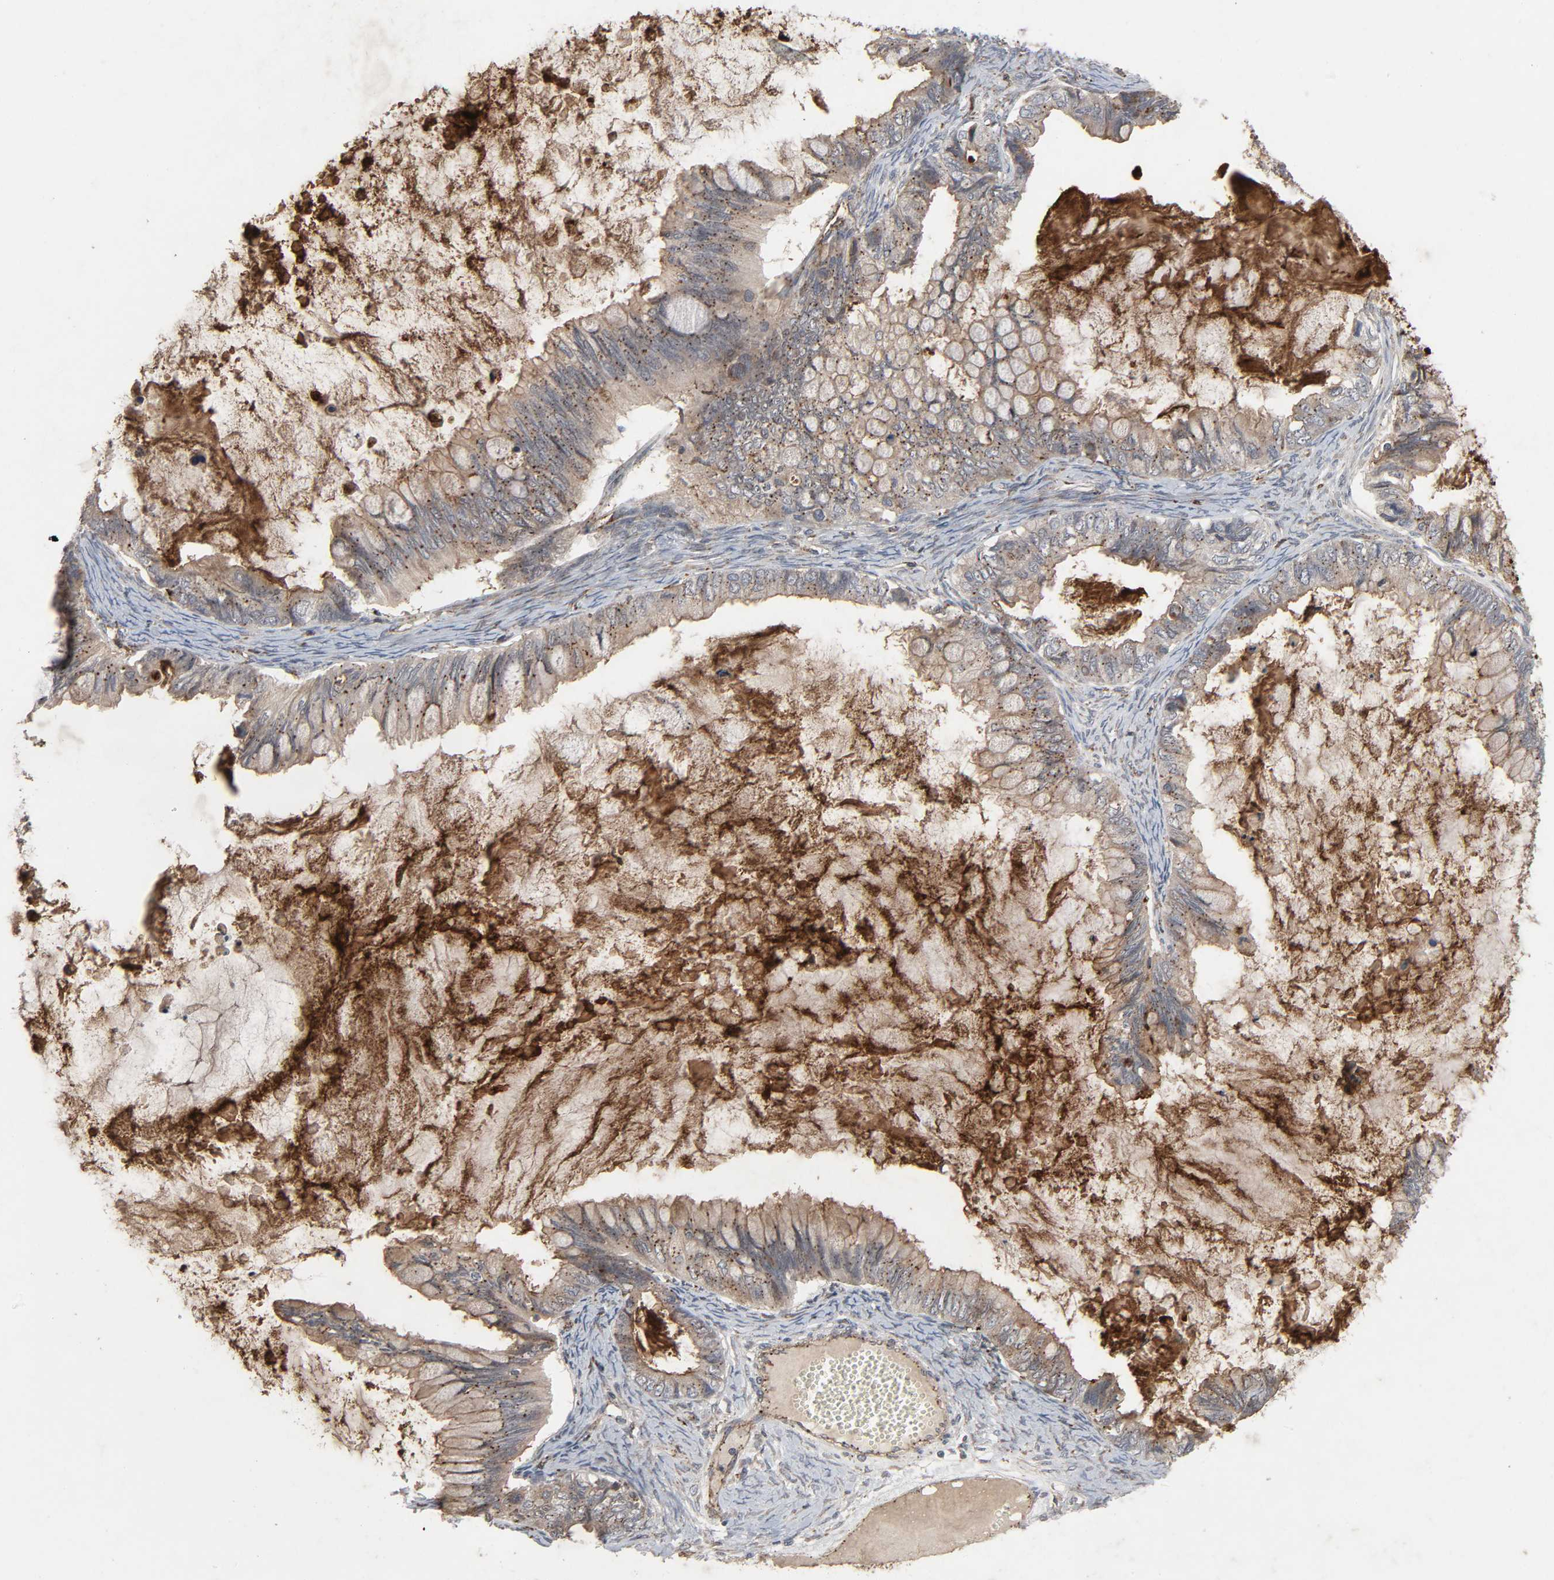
{"staining": {"intensity": "moderate", "quantity": "25%-75%", "location": "cytoplasmic/membranous"}, "tissue": "ovarian cancer", "cell_type": "Tumor cells", "image_type": "cancer", "snomed": [{"axis": "morphology", "description": "Cystadenocarcinoma, mucinous, NOS"}, {"axis": "topography", "description": "Ovary"}], "caption": "Protein staining exhibits moderate cytoplasmic/membranous positivity in approximately 25%-75% of tumor cells in ovarian mucinous cystadenocarcinoma.", "gene": "ADCY4", "patient": {"sex": "female", "age": 80}}